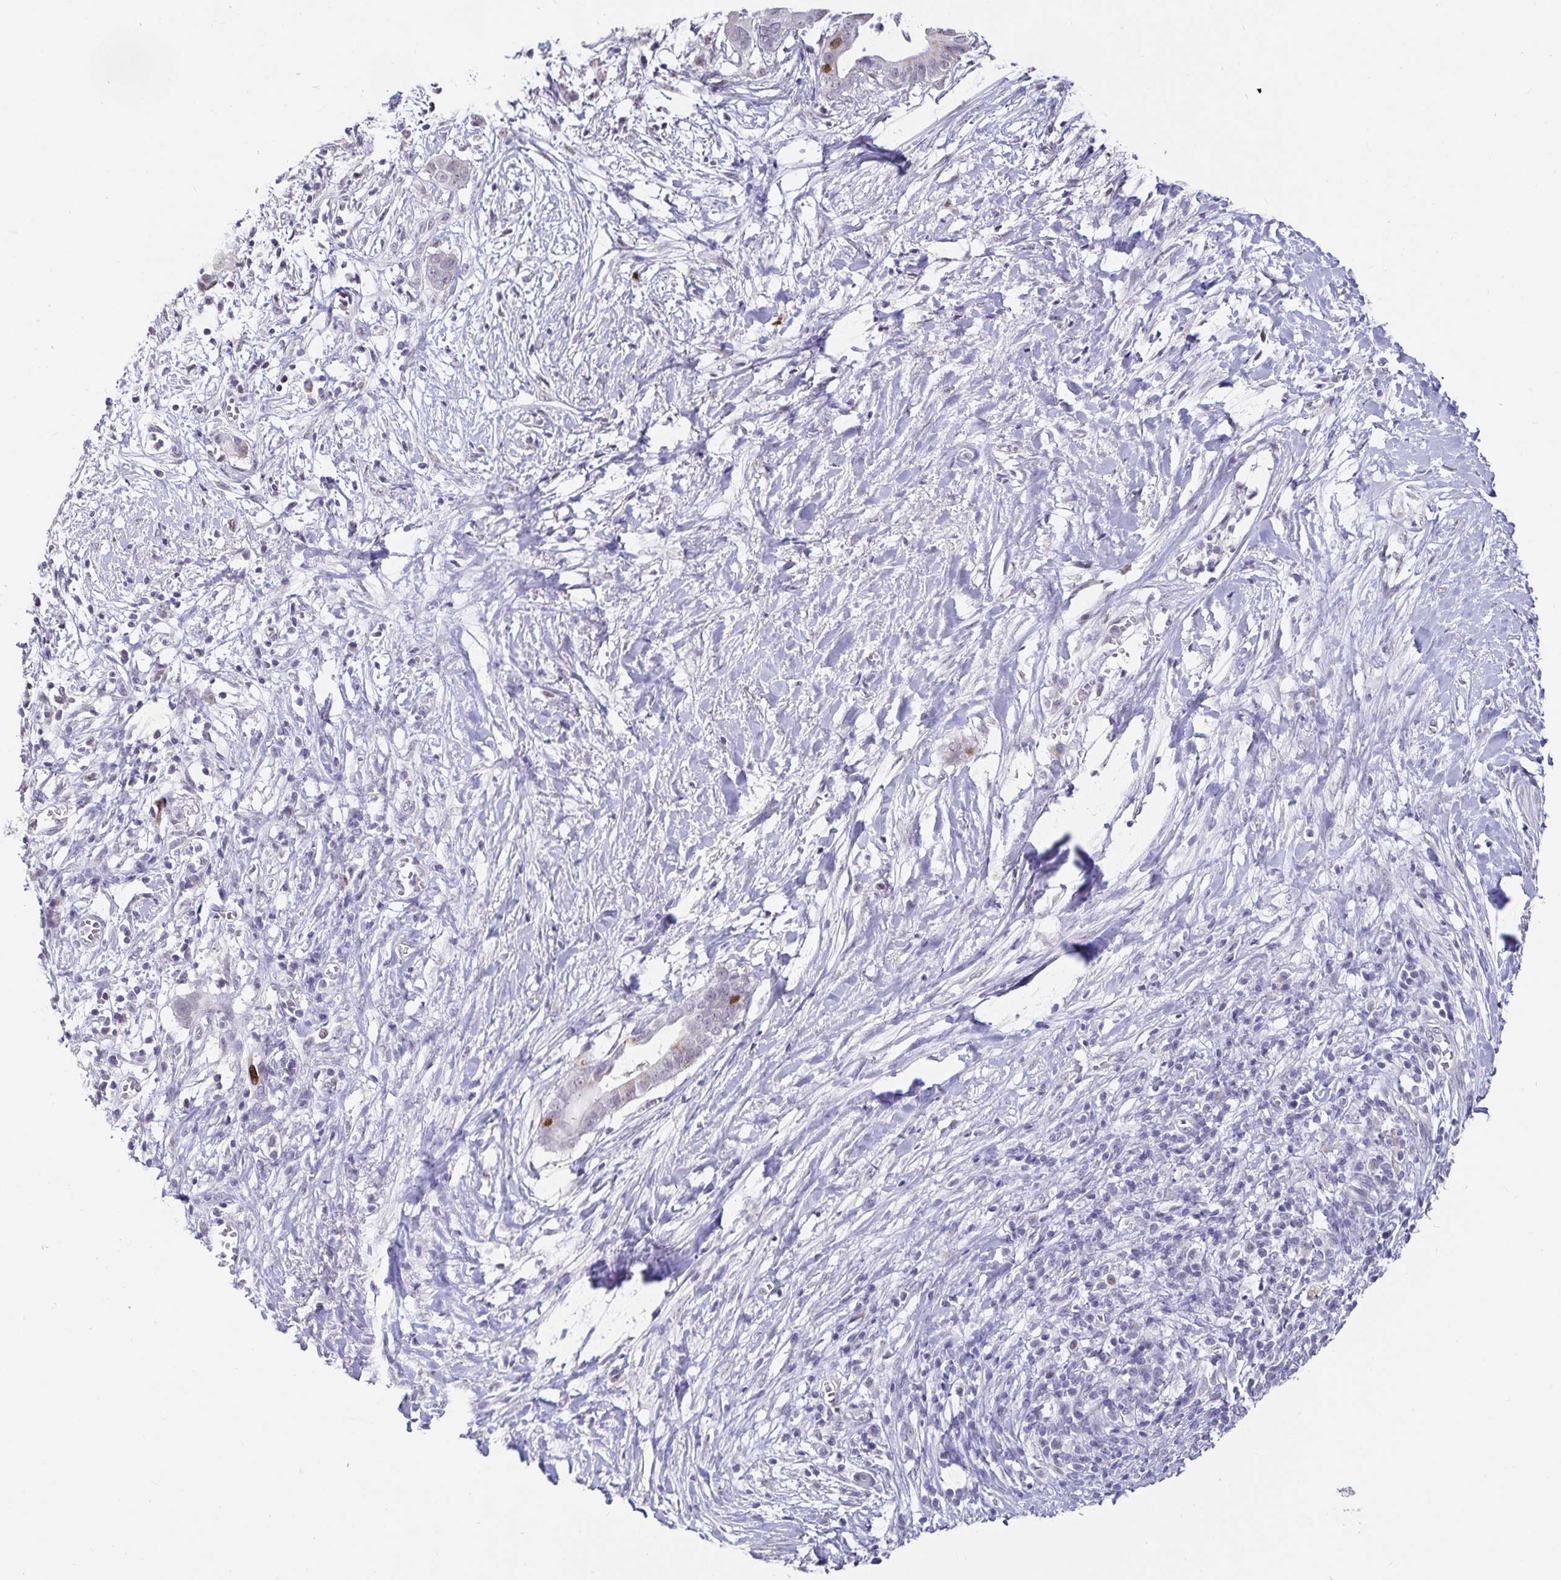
{"staining": {"intensity": "strong", "quantity": "<25%", "location": "nuclear"}, "tissue": "pancreatic cancer", "cell_type": "Tumor cells", "image_type": "cancer", "snomed": [{"axis": "morphology", "description": "Adenocarcinoma, NOS"}, {"axis": "topography", "description": "Pancreas"}], "caption": "A brown stain shows strong nuclear positivity of a protein in pancreatic cancer (adenocarcinoma) tumor cells. (Brightfield microscopy of DAB IHC at high magnification).", "gene": "ANLN", "patient": {"sex": "male", "age": 61}}